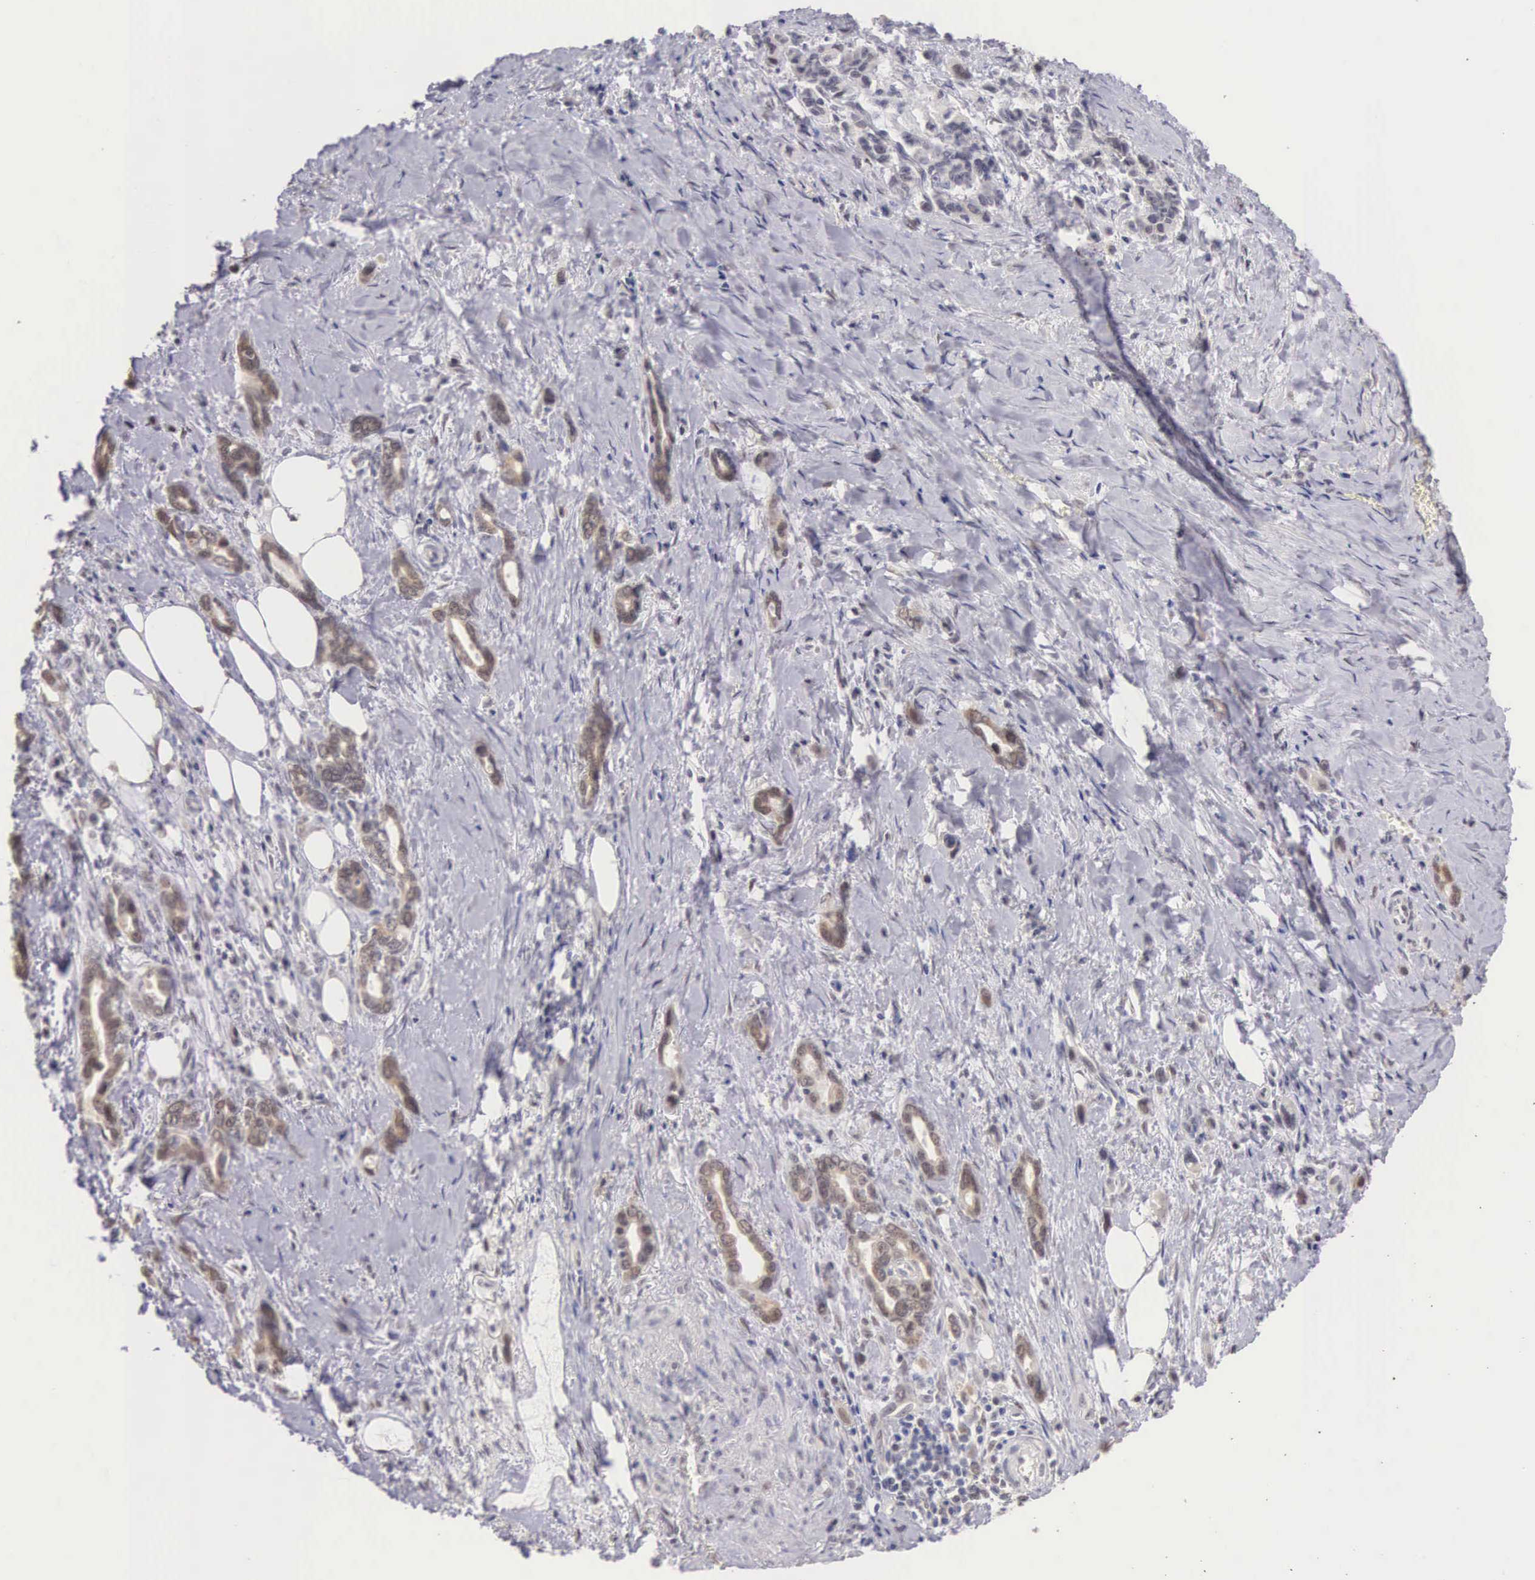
{"staining": {"intensity": "weak", "quantity": "<25%", "location": "cytoplasmic/membranous,nuclear"}, "tissue": "stomach cancer", "cell_type": "Tumor cells", "image_type": "cancer", "snomed": [{"axis": "morphology", "description": "Adenocarcinoma, NOS"}, {"axis": "topography", "description": "Stomach"}], "caption": "The image reveals no staining of tumor cells in stomach cancer. Brightfield microscopy of IHC stained with DAB (brown) and hematoxylin (blue), captured at high magnification.", "gene": "HMGXB4", "patient": {"sex": "male", "age": 78}}